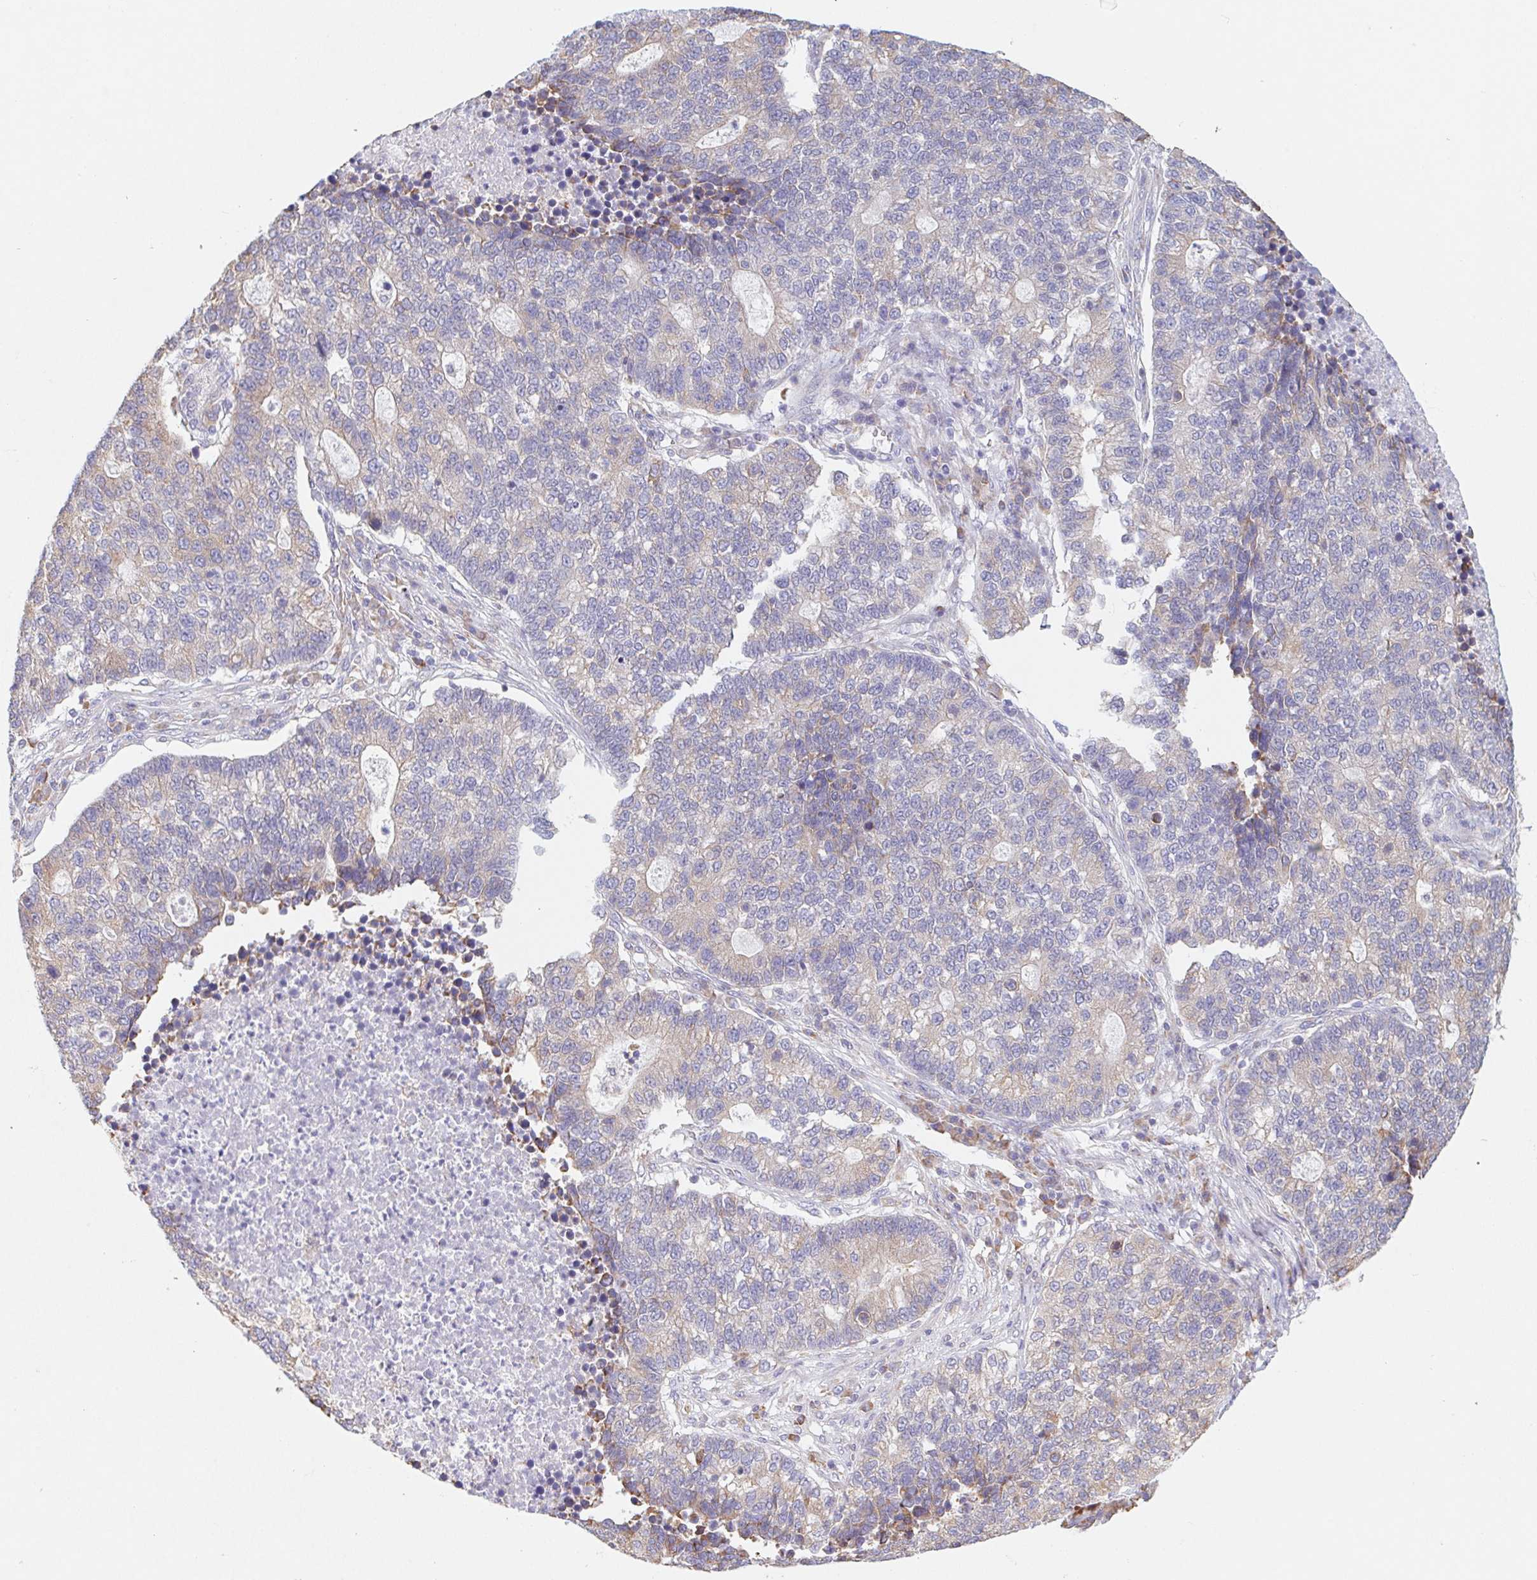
{"staining": {"intensity": "weak", "quantity": "25%-75%", "location": "cytoplasmic/membranous"}, "tissue": "lung cancer", "cell_type": "Tumor cells", "image_type": "cancer", "snomed": [{"axis": "morphology", "description": "Adenocarcinoma, NOS"}, {"axis": "topography", "description": "Lung"}], "caption": "Protein expression analysis of human lung cancer (adenocarcinoma) reveals weak cytoplasmic/membranous positivity in about 25%-75% of tumor cells. The protein of interest is shown in brown color, while the nuclei are stained blue.", "gene": "ADAM8", "patient": {"sex": "male", "age": 57}}